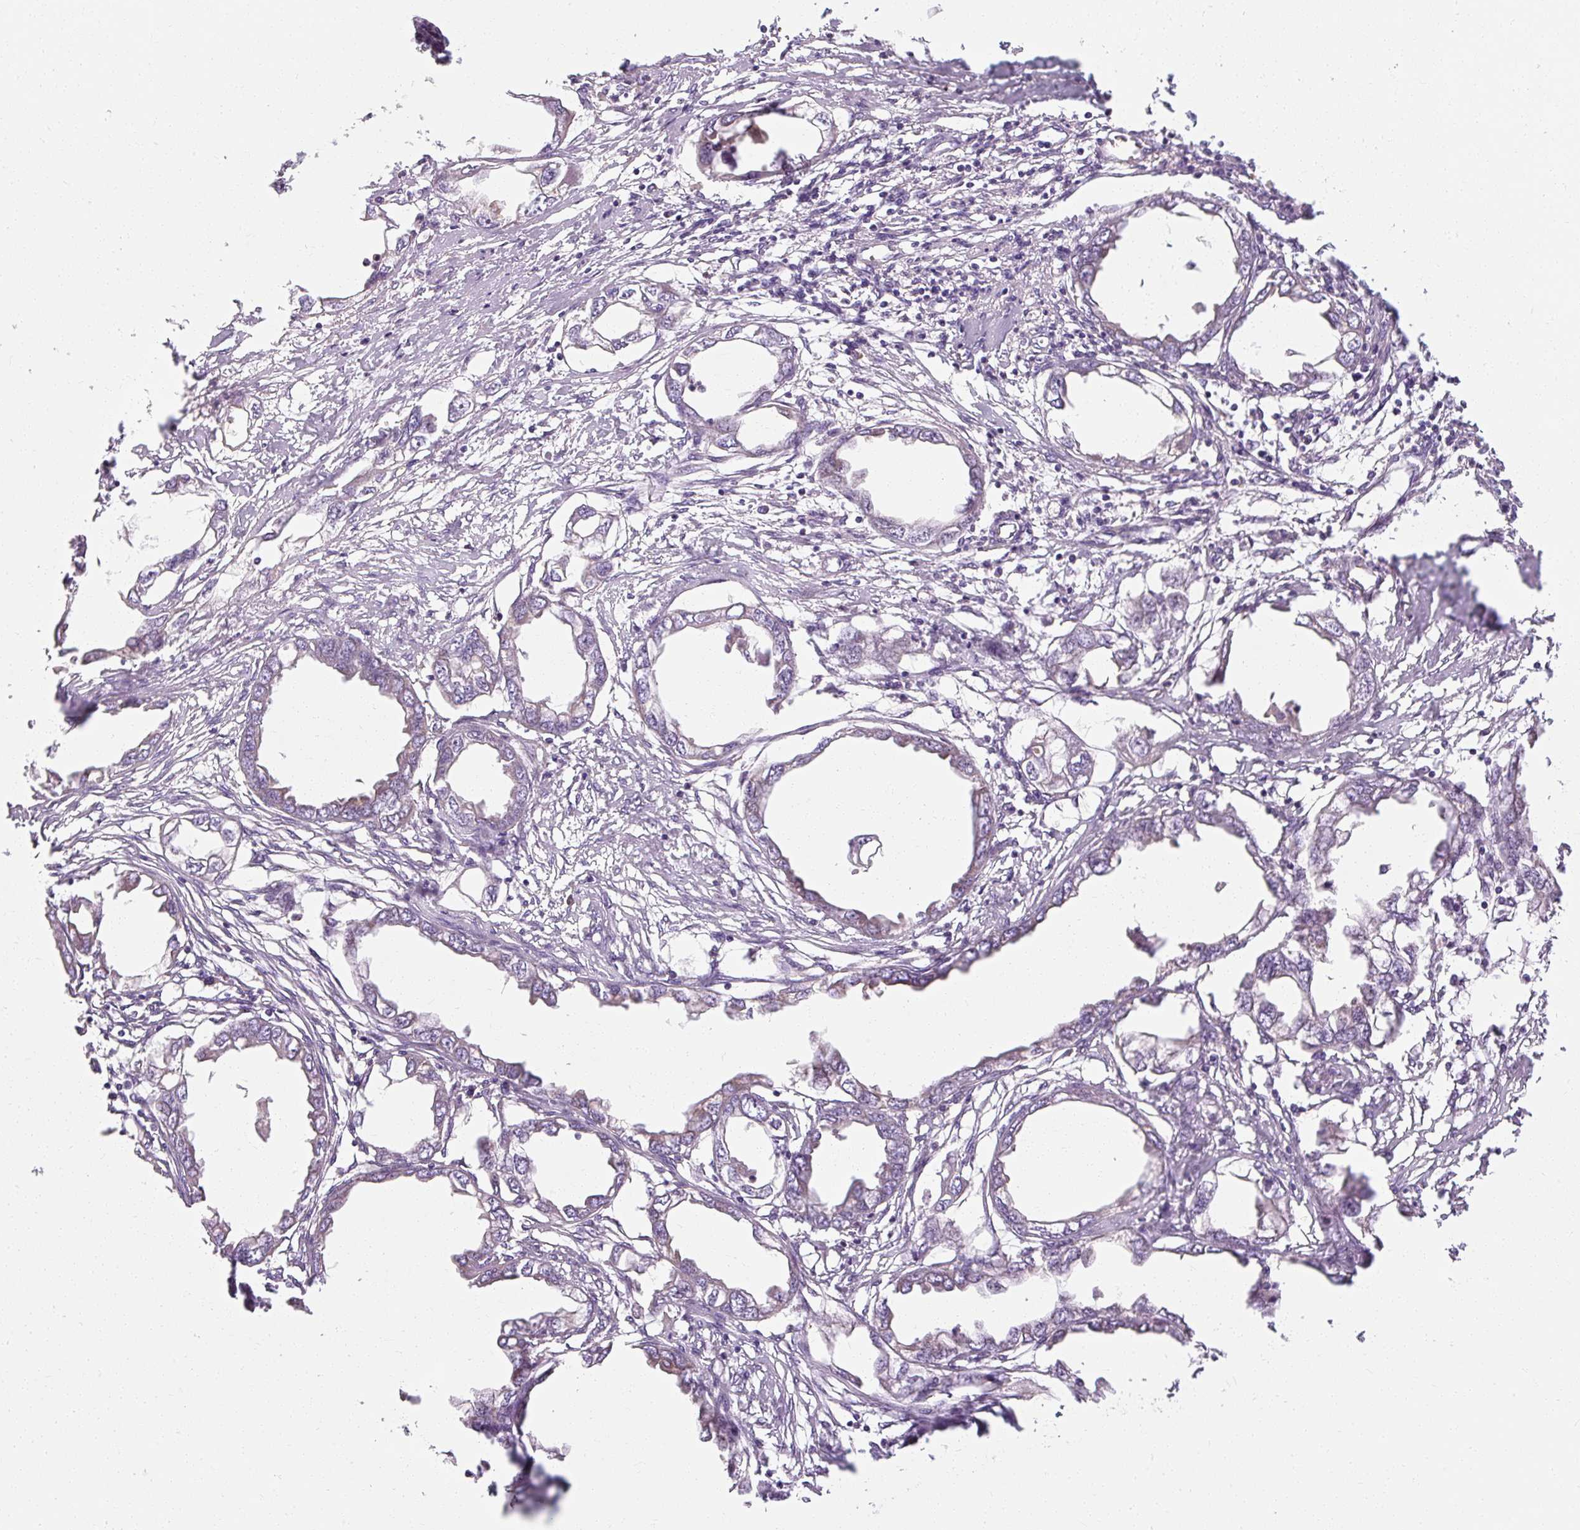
{"staining": {"intensity": "negative", "quantity": "none", "location": "none"}, "tissue": "endometrial cancer", "cell_type": "Tumor cells", "image_type": "cancer", "snomed": [{"axis": "morphology", "description": "Adenocarcinoma, NOS"}, {"axis": "morphology", "description": "Adenocarcinoma, metastatic, NOS"}, {"axis": "topography", "description": "Adipose tissue"}, {"axis": "topography", "description": "Endometrium"}], "caption": "Tumor cells are negative for brown protein staining in endometrial cancer.", "gene": "TBC1D4", "patient": {"sex": "female", "age": 67}}